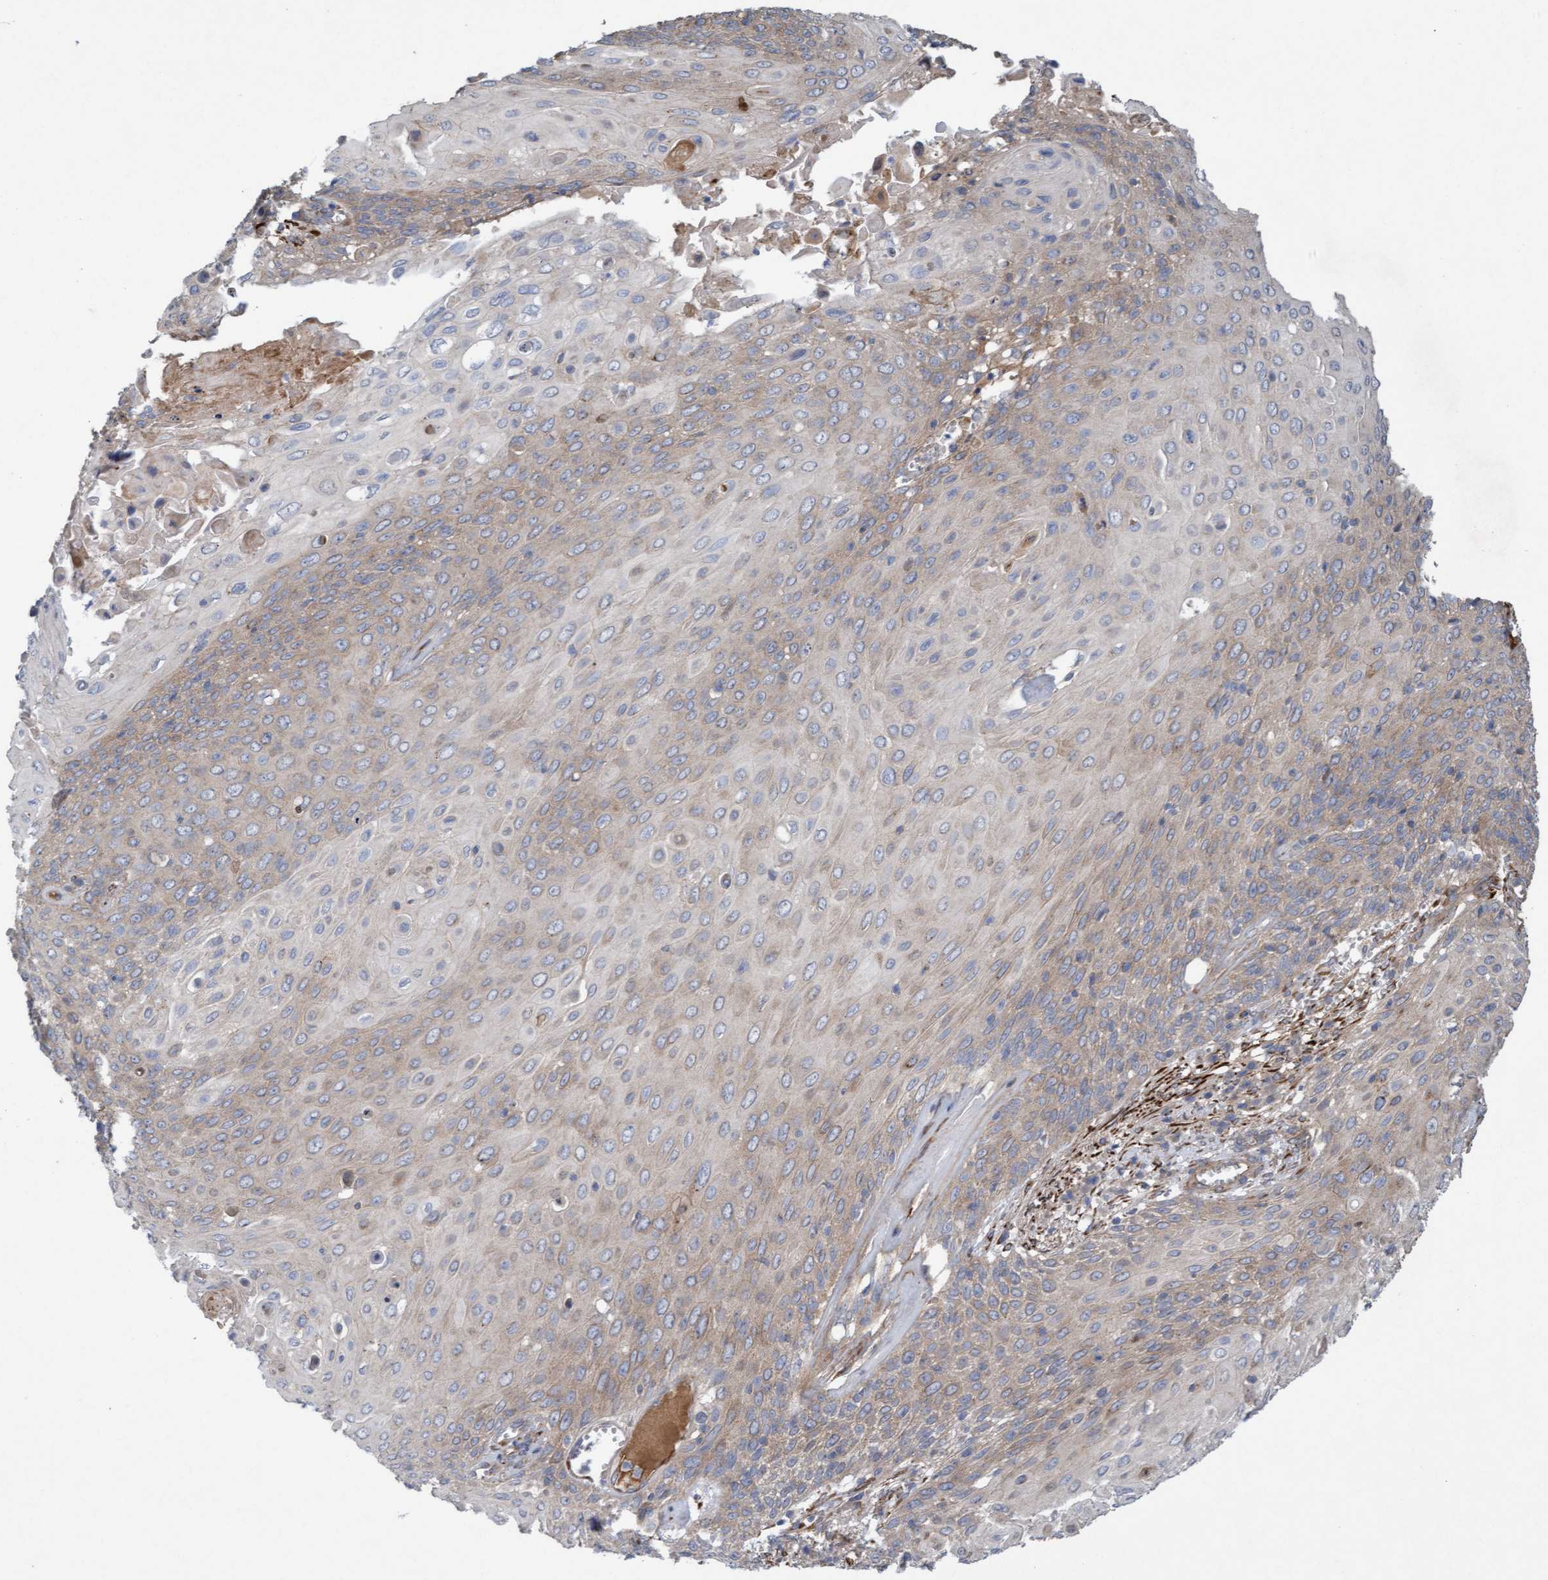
{"staining": {"intensity": "weak", "quantity": "25%-75%", "location": "cytoplasmic/membranous"}, "tissue": "cervical cancer", "cell_type": "Tumor cells", "image_type": "cancer", "snomed": [{"axis": "morphology", "description": "Squamous cell carcinoma, NOS"}, {"axis": "topography", "description": "Cervix"}], "caption": "This is a photomicrograph of immunohistochemistry staining of cervical cancer (squamous cell carcinoma), which shows weak expression in the cytoplasmic/membranous of tumor cells.", "gene": "DDHD2", "patient": {"sex": "female", "age": 39}}